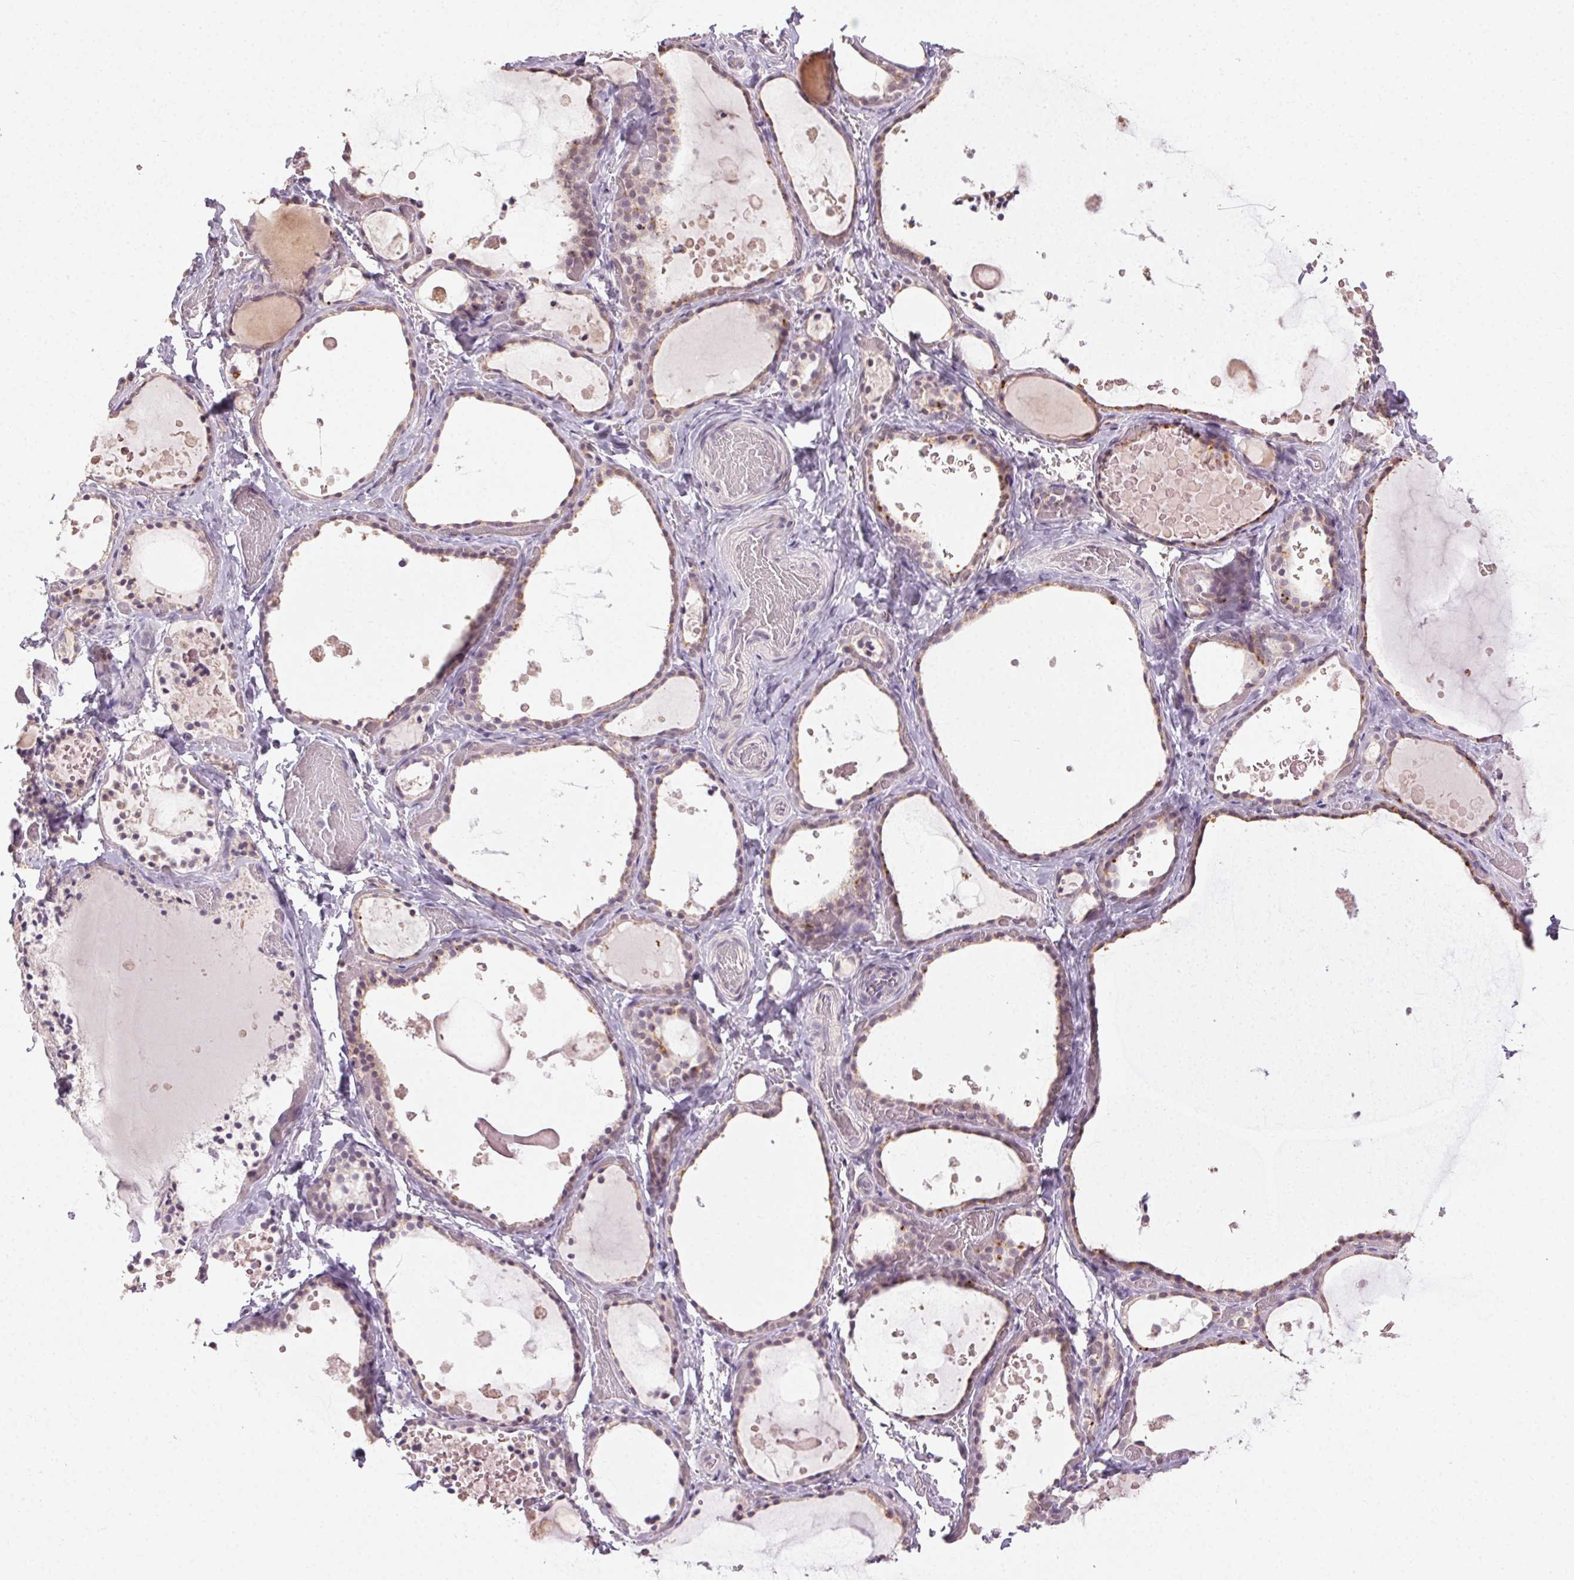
{"staining": {"intensity": "moderate", "quantity": "25%-75%", "location": "cytoplasmic/membranous"}, "tissue": "thyroid gland", "cell_type": "Glandular cells", "image_type": "normal", "snomed": [{"axis": "morphology", "description": "Normal tissue, NOS"}, {"axis": "topography", "description": "Thyroid gland"}], "caption": "About 25%-75% of glandular cells in unremarkable human thyroid gland show moderate cytoplasmic/membranous protein positivity as visualized by brown immunohistochemical staining.", "gene": "FAM168A", "patient": {"sex": "female", "age": 56}}